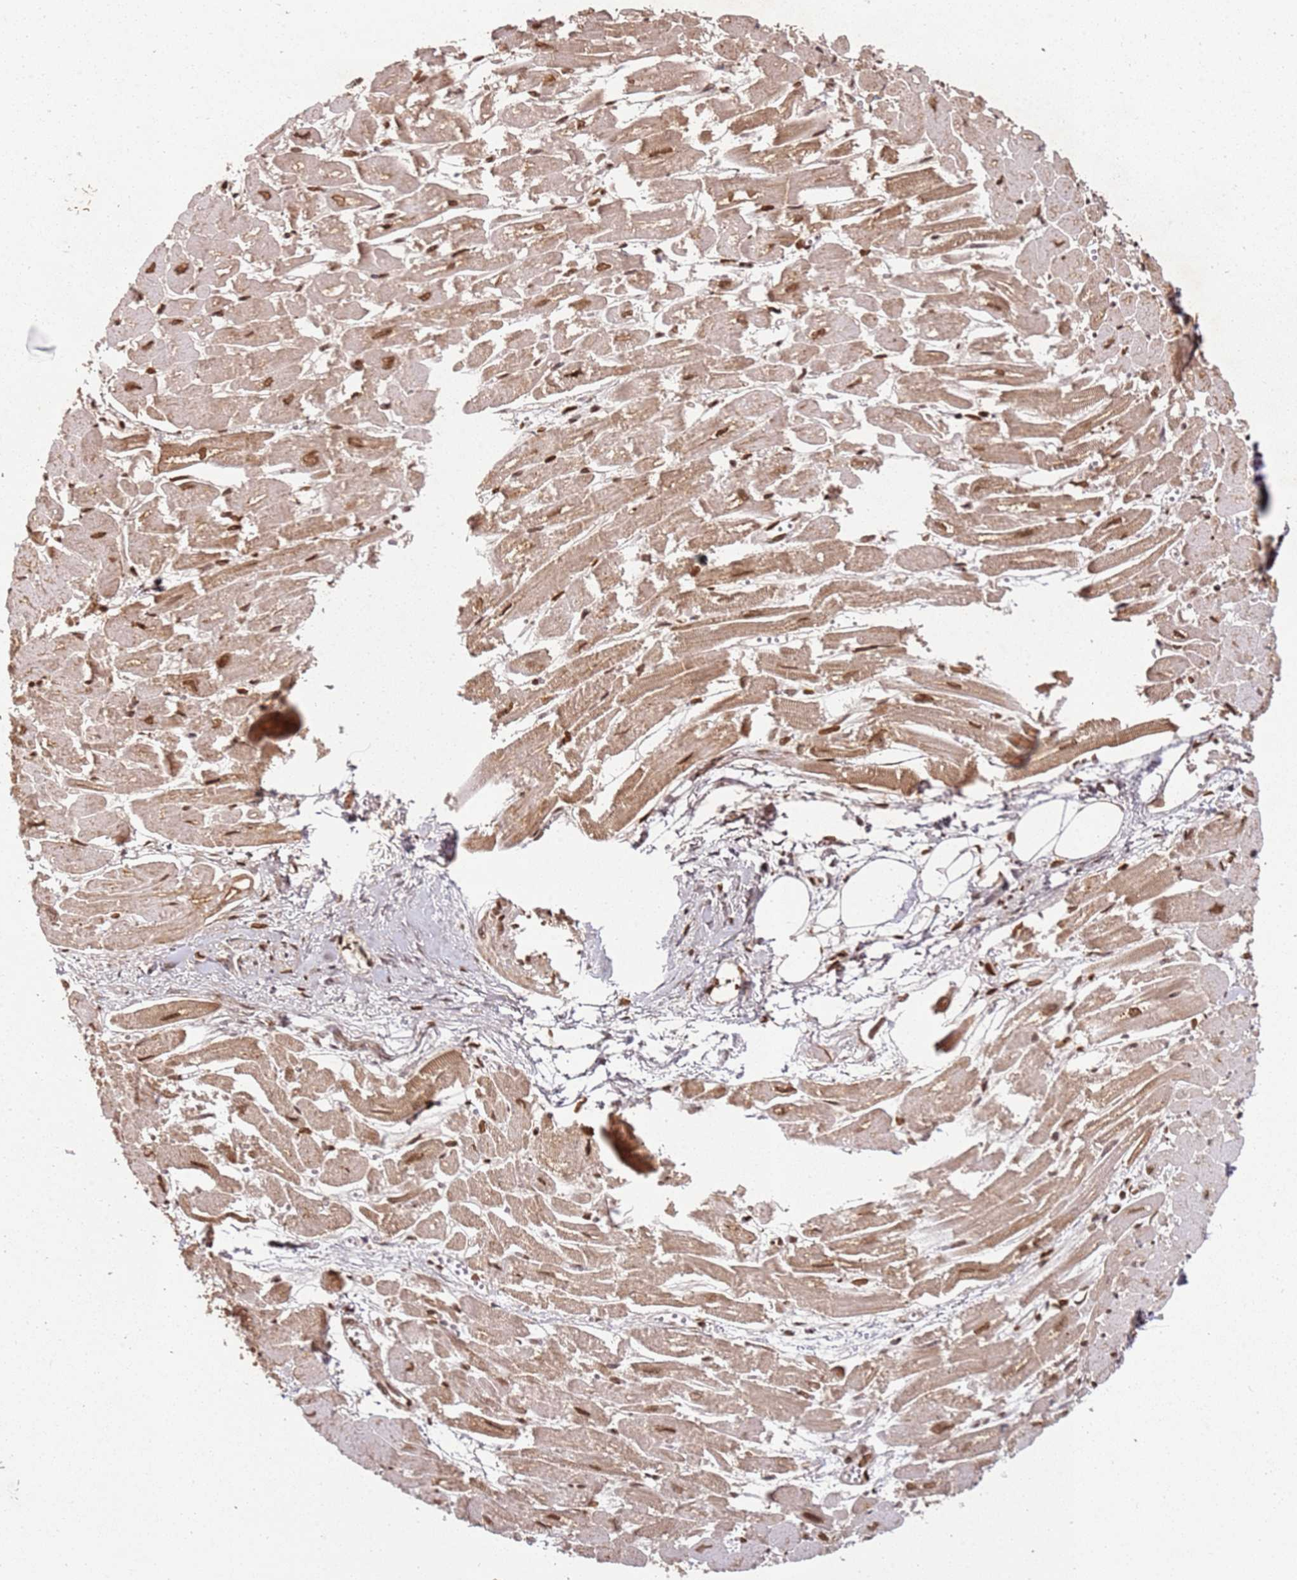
{"staining": {"intensity": "strong", "quantity": ">75%", "location": "cytoplasmic/membranous,nuclear"}, "tissue": "heart muscle", "cell_type": "Cardiomyocytes", "image_type": "normal", "snomed": [{"axis": "morphology", "description": "Normal tissue, NOS"}, {"axis": "topography", "description": "Heart"}], "caption": "This is a photomicrograph of IHC staining of normal heart muscle, which shows strong staining in the cytoplasmic/membranous,nuclear of cardiomyocytes.", "gene": "TENT4A", "patient": {"sex": "male", "age": 54}}